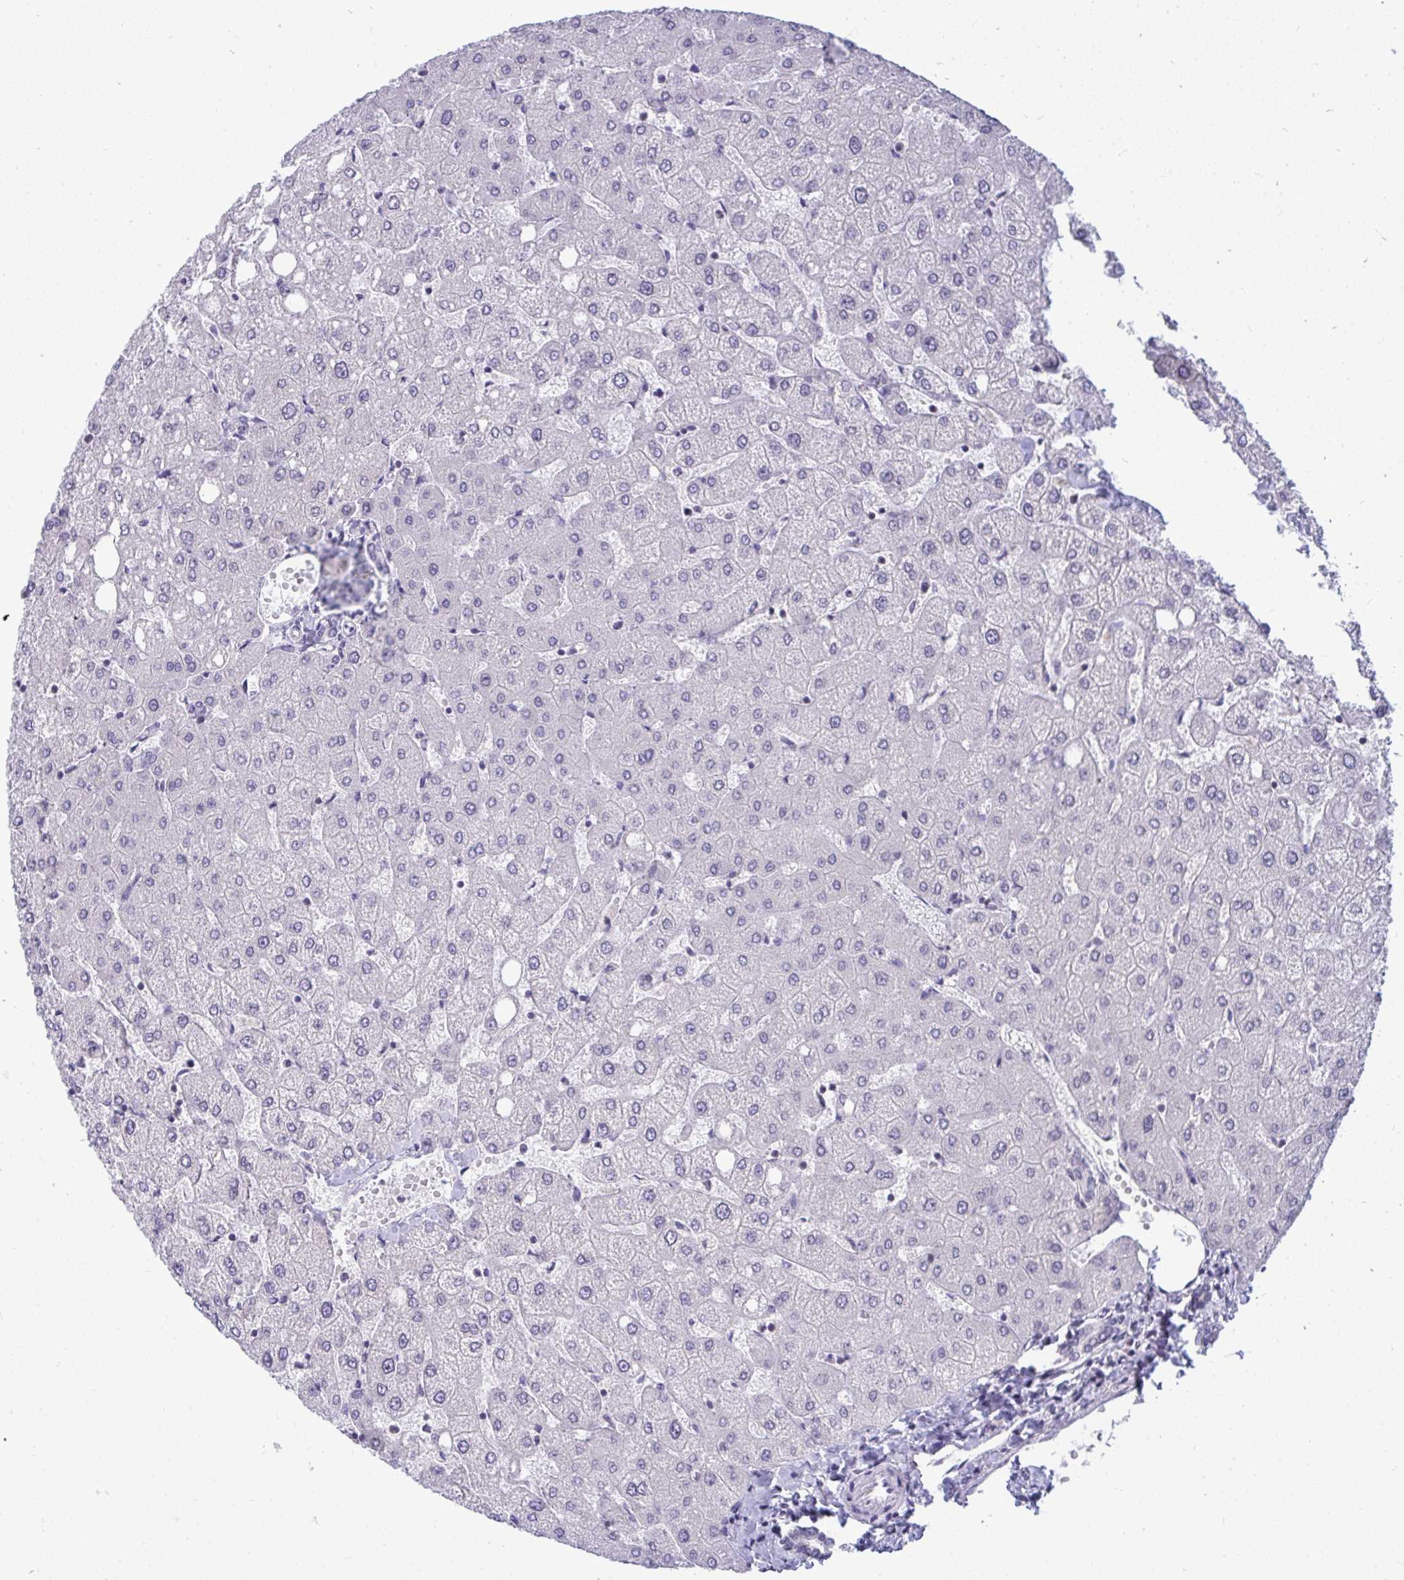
{"staining": {"intensity": "weak", "quantity": "<25%", "location": "nuclear"}, "tissue": "liver", "cell_type": "Cholangiocytes", "image_type": "normal", "snomed": [{"axis": "morphology", "description": "Normal tissue, NOS"}, {"axis": "topography", "description": "Liver"}], "caption": "Immunohistochemical staining of unremarkable human liver reveals no significant staining in cholangiocytes.", "gene": "JPT1", "patient": {"sex": "female", "age": 54}}